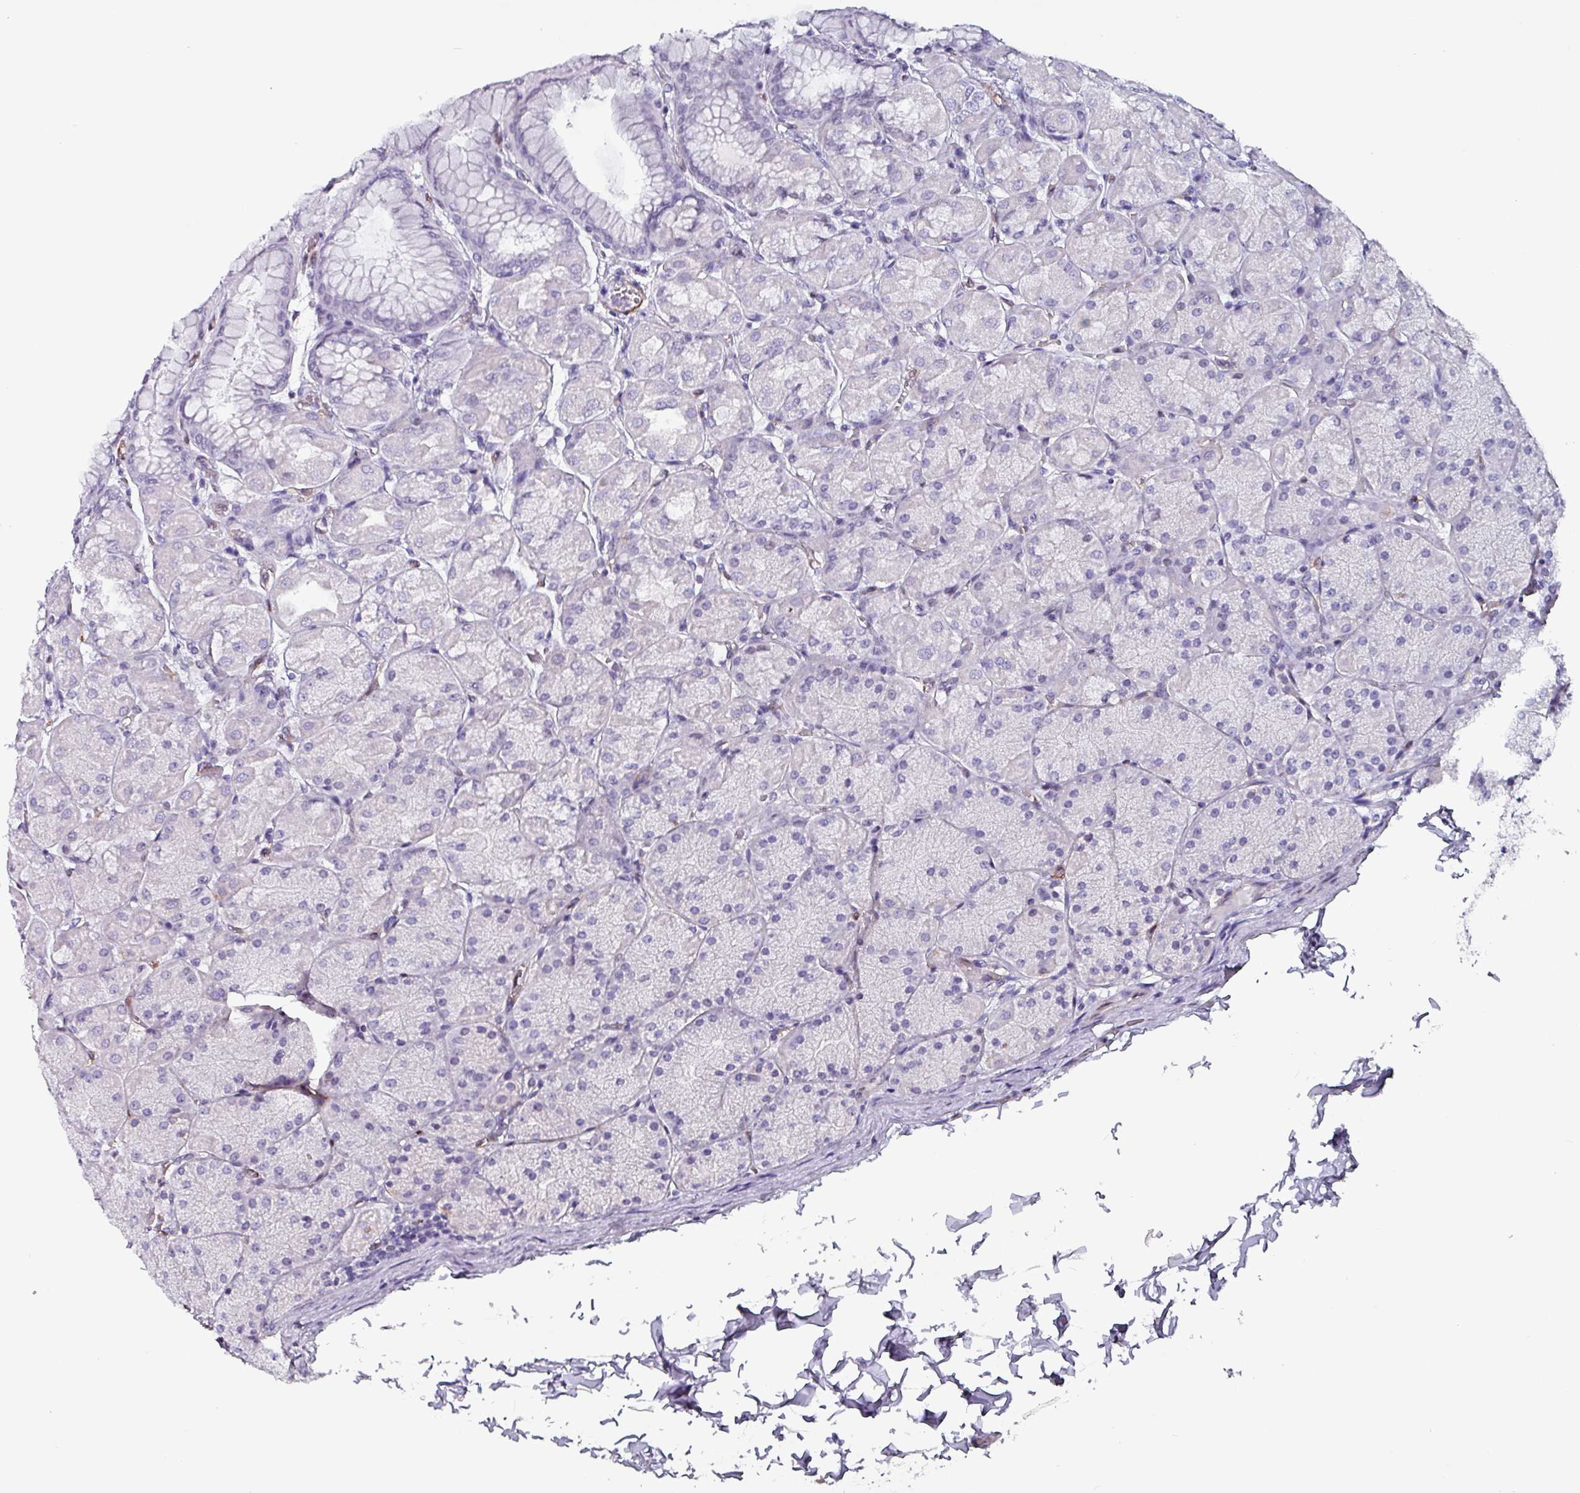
{"staining": {"intensity": "negative", "quantity": "none", "location": "none"}, "tissue": "stomach", "cell_type": "Glandular cells", "image_type": "normal", "snomed": [{"axis": "morphology", "description": "Normal tissue, NOS"}, {"axis": "topography", "description": "Stomach, upper"}], "caption": "IHC of normal human stomach shows no expression in glandular cells.", "gene": "ZNF816", "patient": {"sex": "female", "age": 56}}